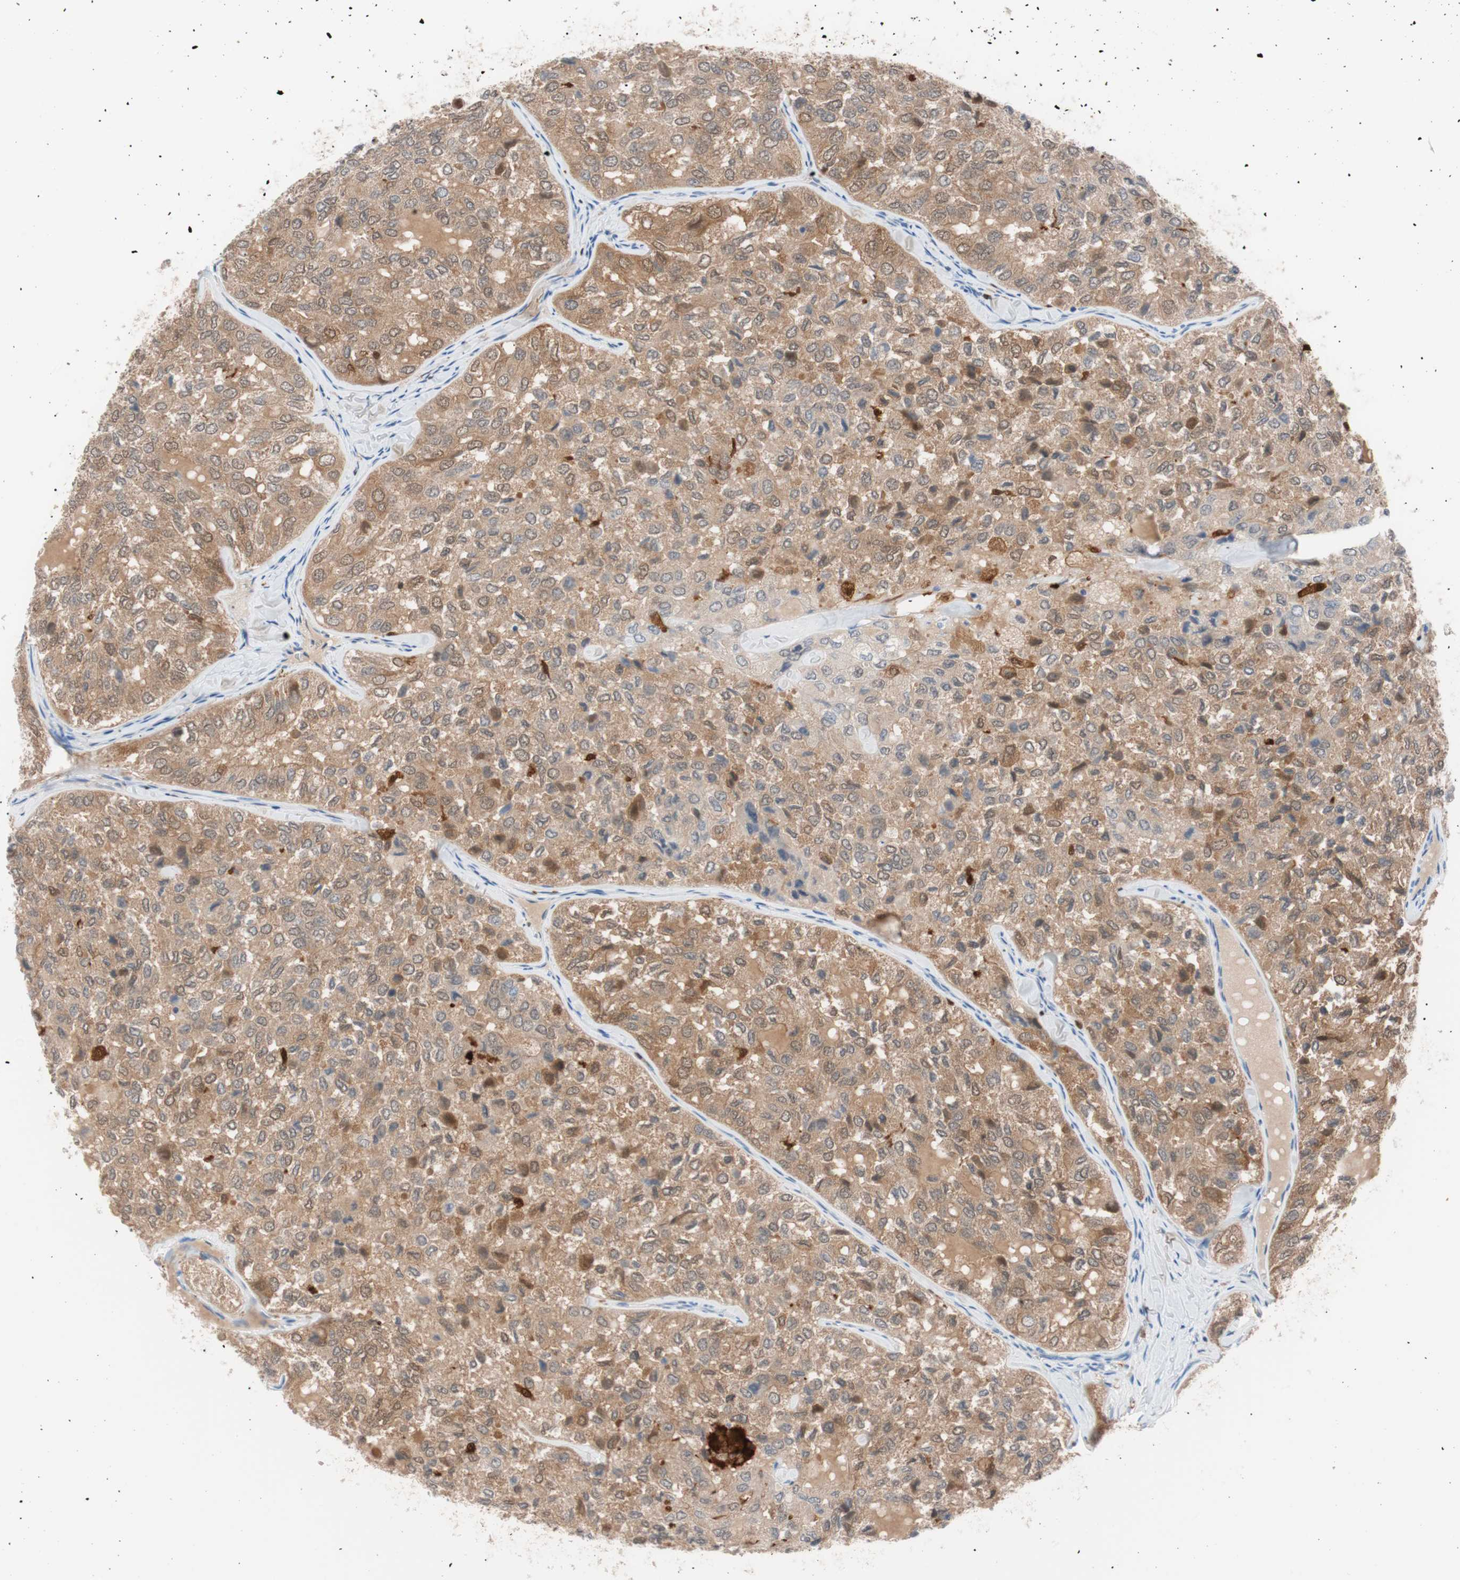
{"staining": {"intensity": "moderate", "quantity": ">75%", "location": "cytoplasmic/membranous"}, "tissue": "thyroid cancer", "cell_type": "Tumor cells", "image_type": "cancer", "snomed": [{"axis": "morphology", "description": "Follicular adenoma carcinoma, NOS"}, {"axis": "topography", "description": "Thyroid gland"}], "caption": "A high-resolution histopathology image shows immunohistochemistry (IHC) staining of thyroid cancer, which exhibits moderate cytoplasmic/membranous staining in approximately >75% of tumor cells. Nuclei are stained in blue.", "gene": "IL18", "patient": {"sex": "male", "age": 75}}